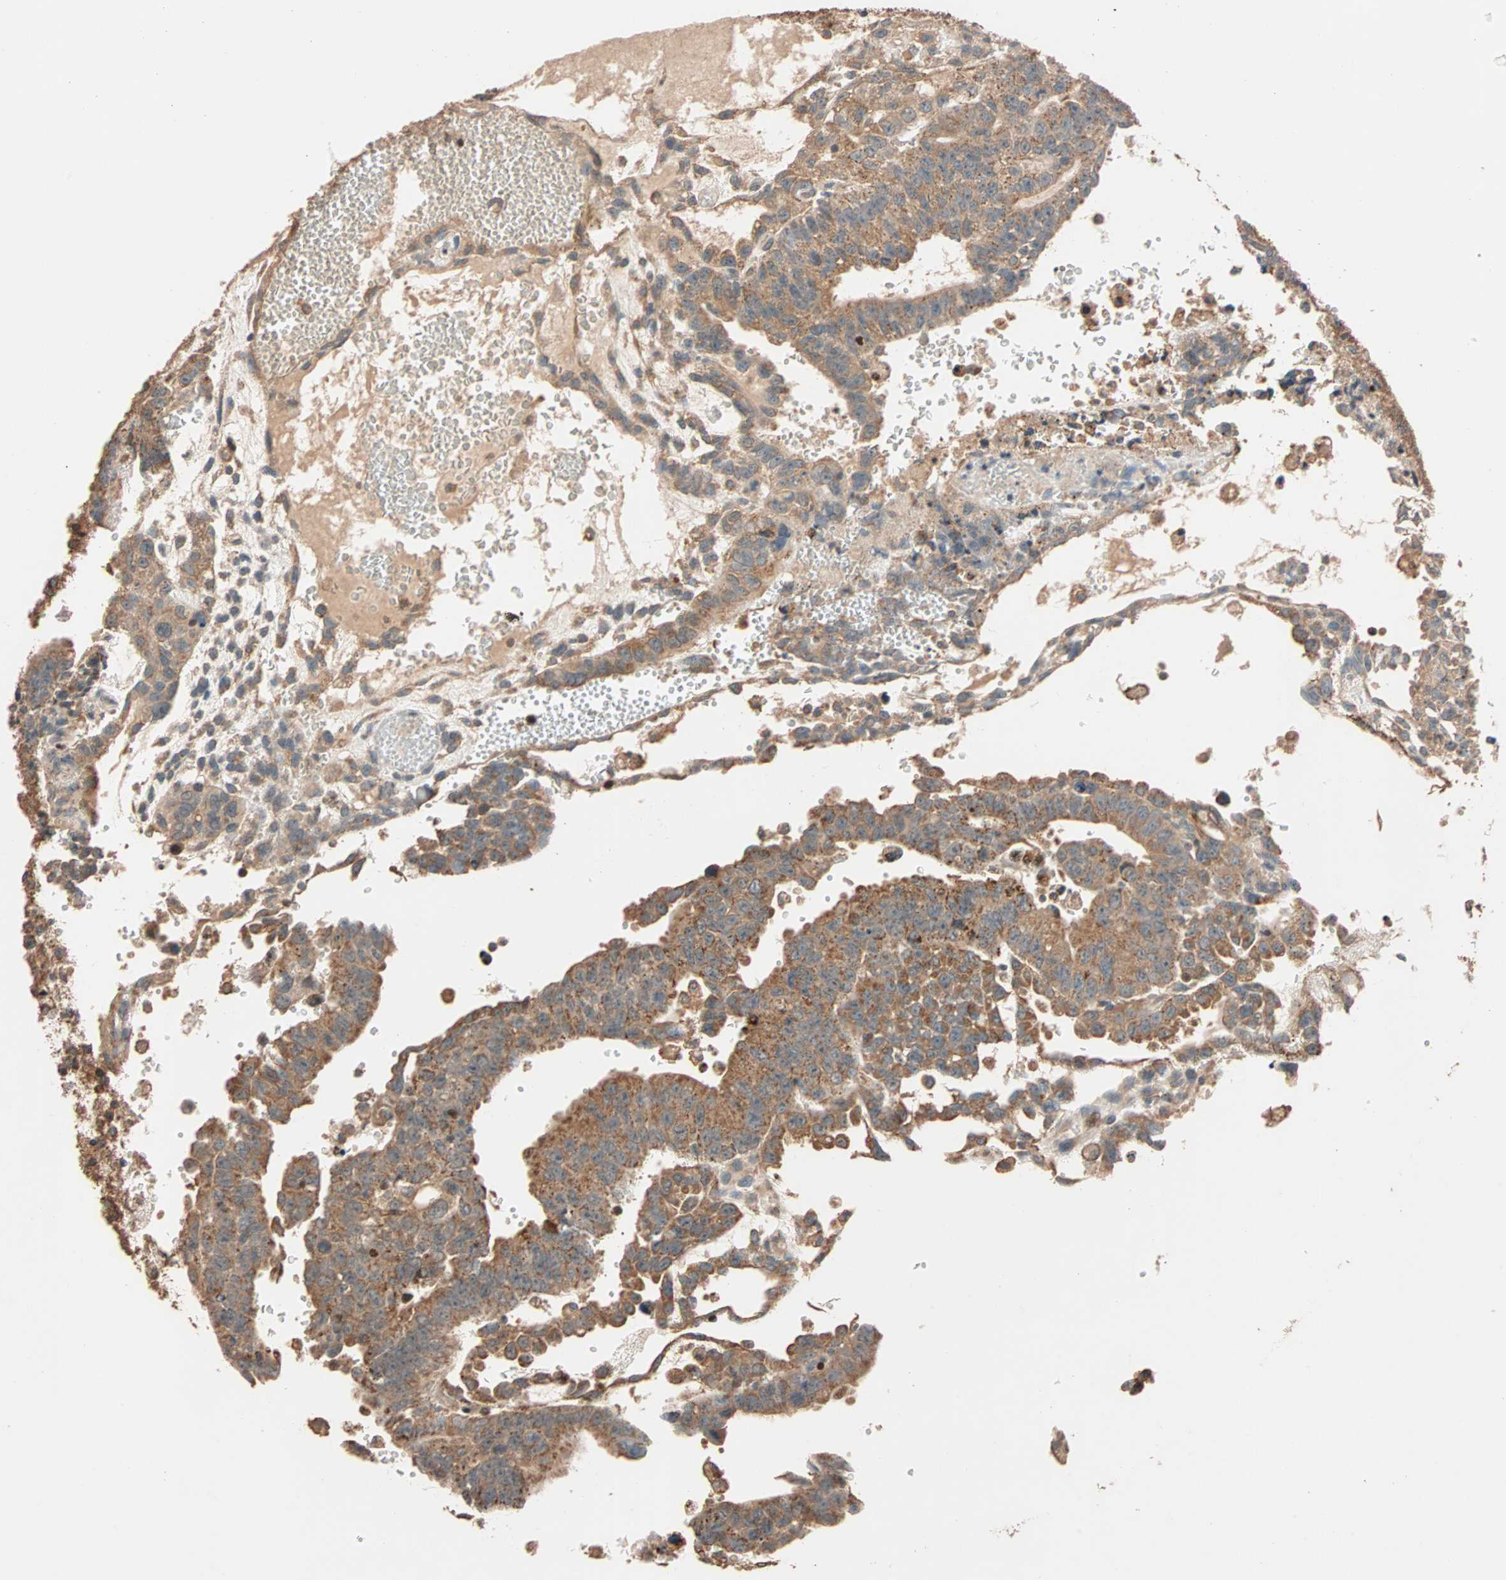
{"staining": {"intensity": "moderate", "quantity": ">75%", "location": "cytoplasmic/membranous"}, "tissue": "testis cancer", "cell_type": "Tumor cells", "image_type": "cancer", "snomed": [{"axis": "morphology", "description": "Seminoma, NOS"}, {"axis": "morphology", "description": "Carcinoma, Embryonal, NOS"}, {"axis": "topography", "description": "Testis"}], "caption": "High-magnification brightfield microscopy of testis cancer (seminoma) stained with DAB (3,3'-diaminobenzidine) (brown) and counterstained with hematoxylin (blue). tumor cells exhibit moderate cytoplasmic/membranous staining is seen in approximately>75% of cells.", "gene": "HECW1", "patient": {"sex": "male", "age": 52}}